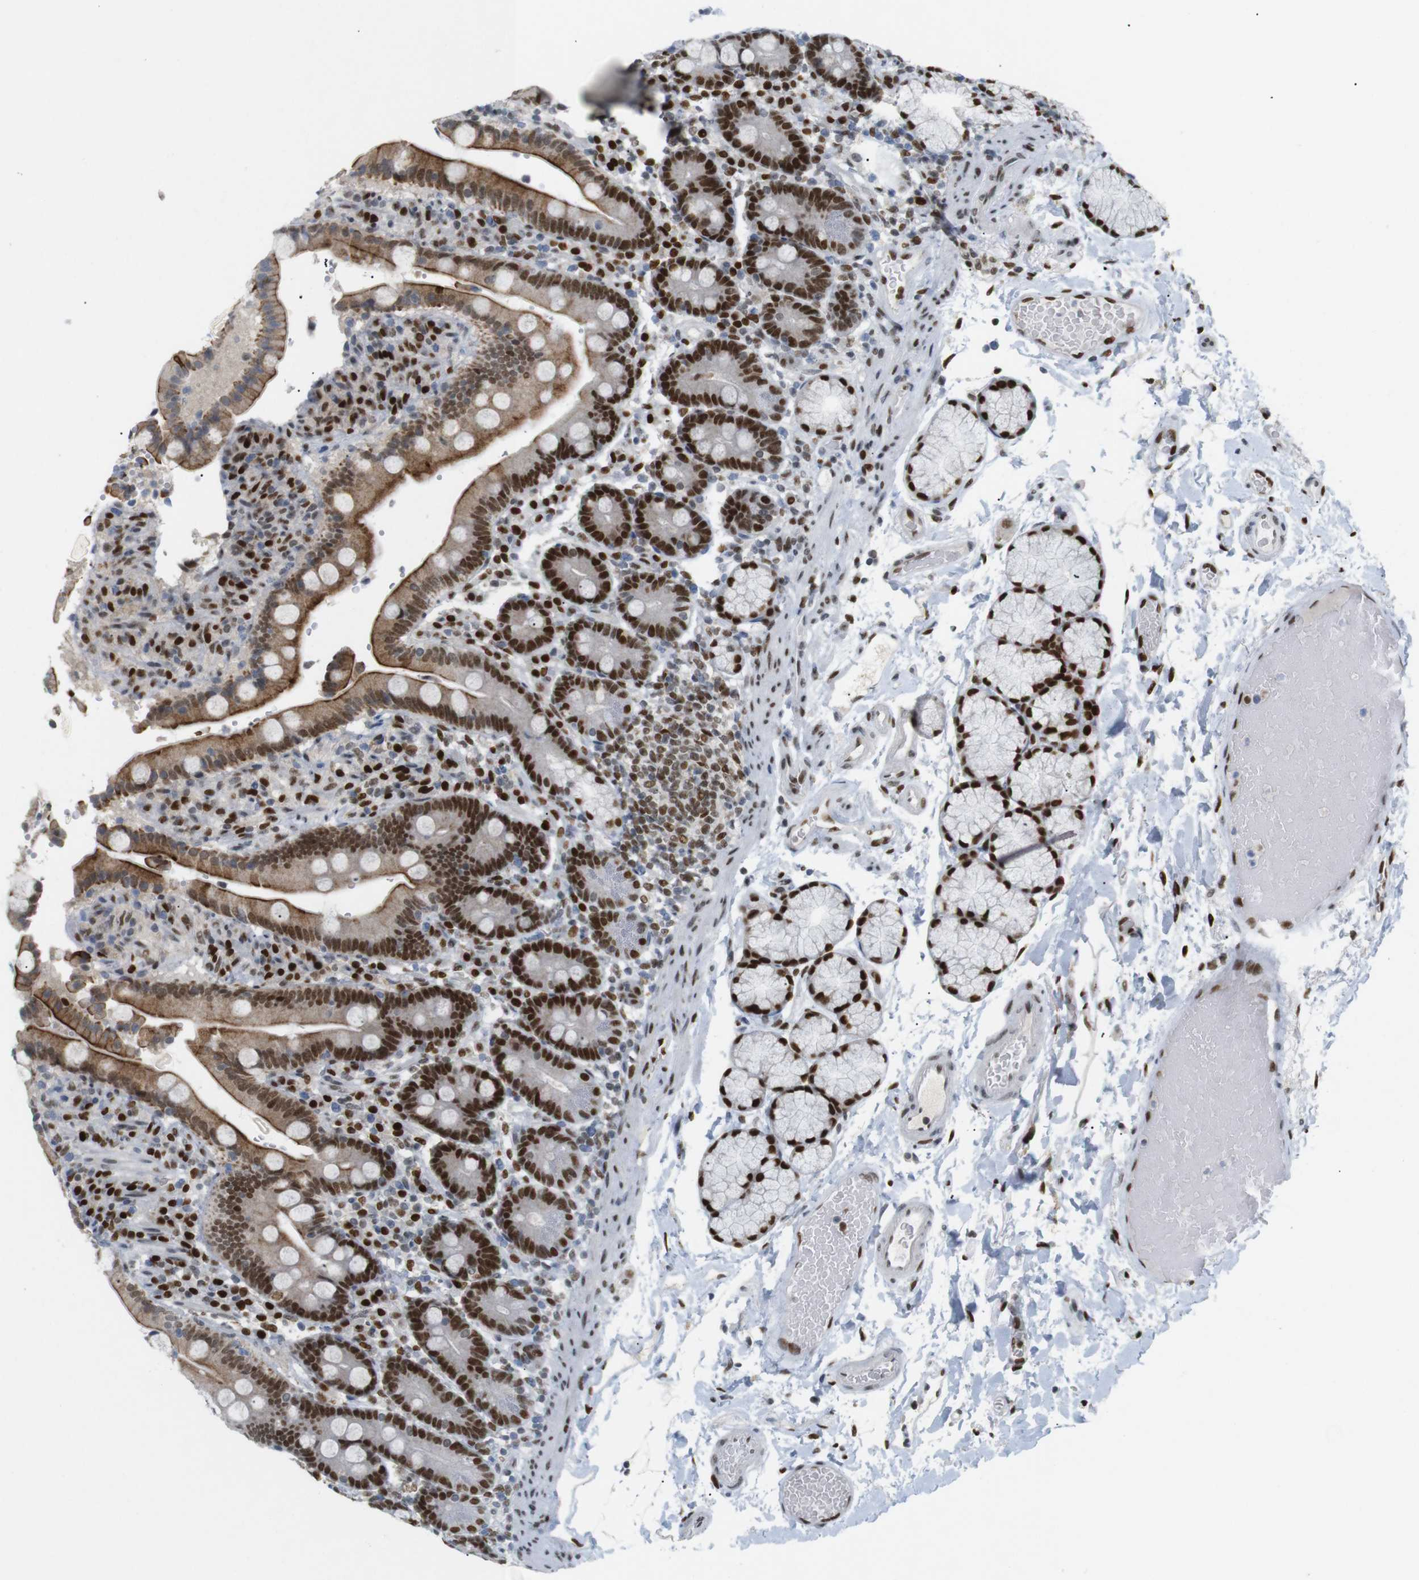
{"staining": {"intensity": "strong", "quantity": ">75%", "location": "cytoplasmic/membranous,nuclear"}, "tissue": "duodenum", "cell_type": "Glandular cells", "image_type": "normal", "snomed": [{"axis": "morphology", "description": "Normal tissue, NOS"}, {"axis": "topography", "description": "Small intestine, NOS"}], "caption": "Protein analysis of normal duodenum shows strong cytoplasmic/membranous,nuclear expression in approximately >75% of glandular cells.", "gene": "RIOX2", "patient": {"sex": "female", "age": 71}}